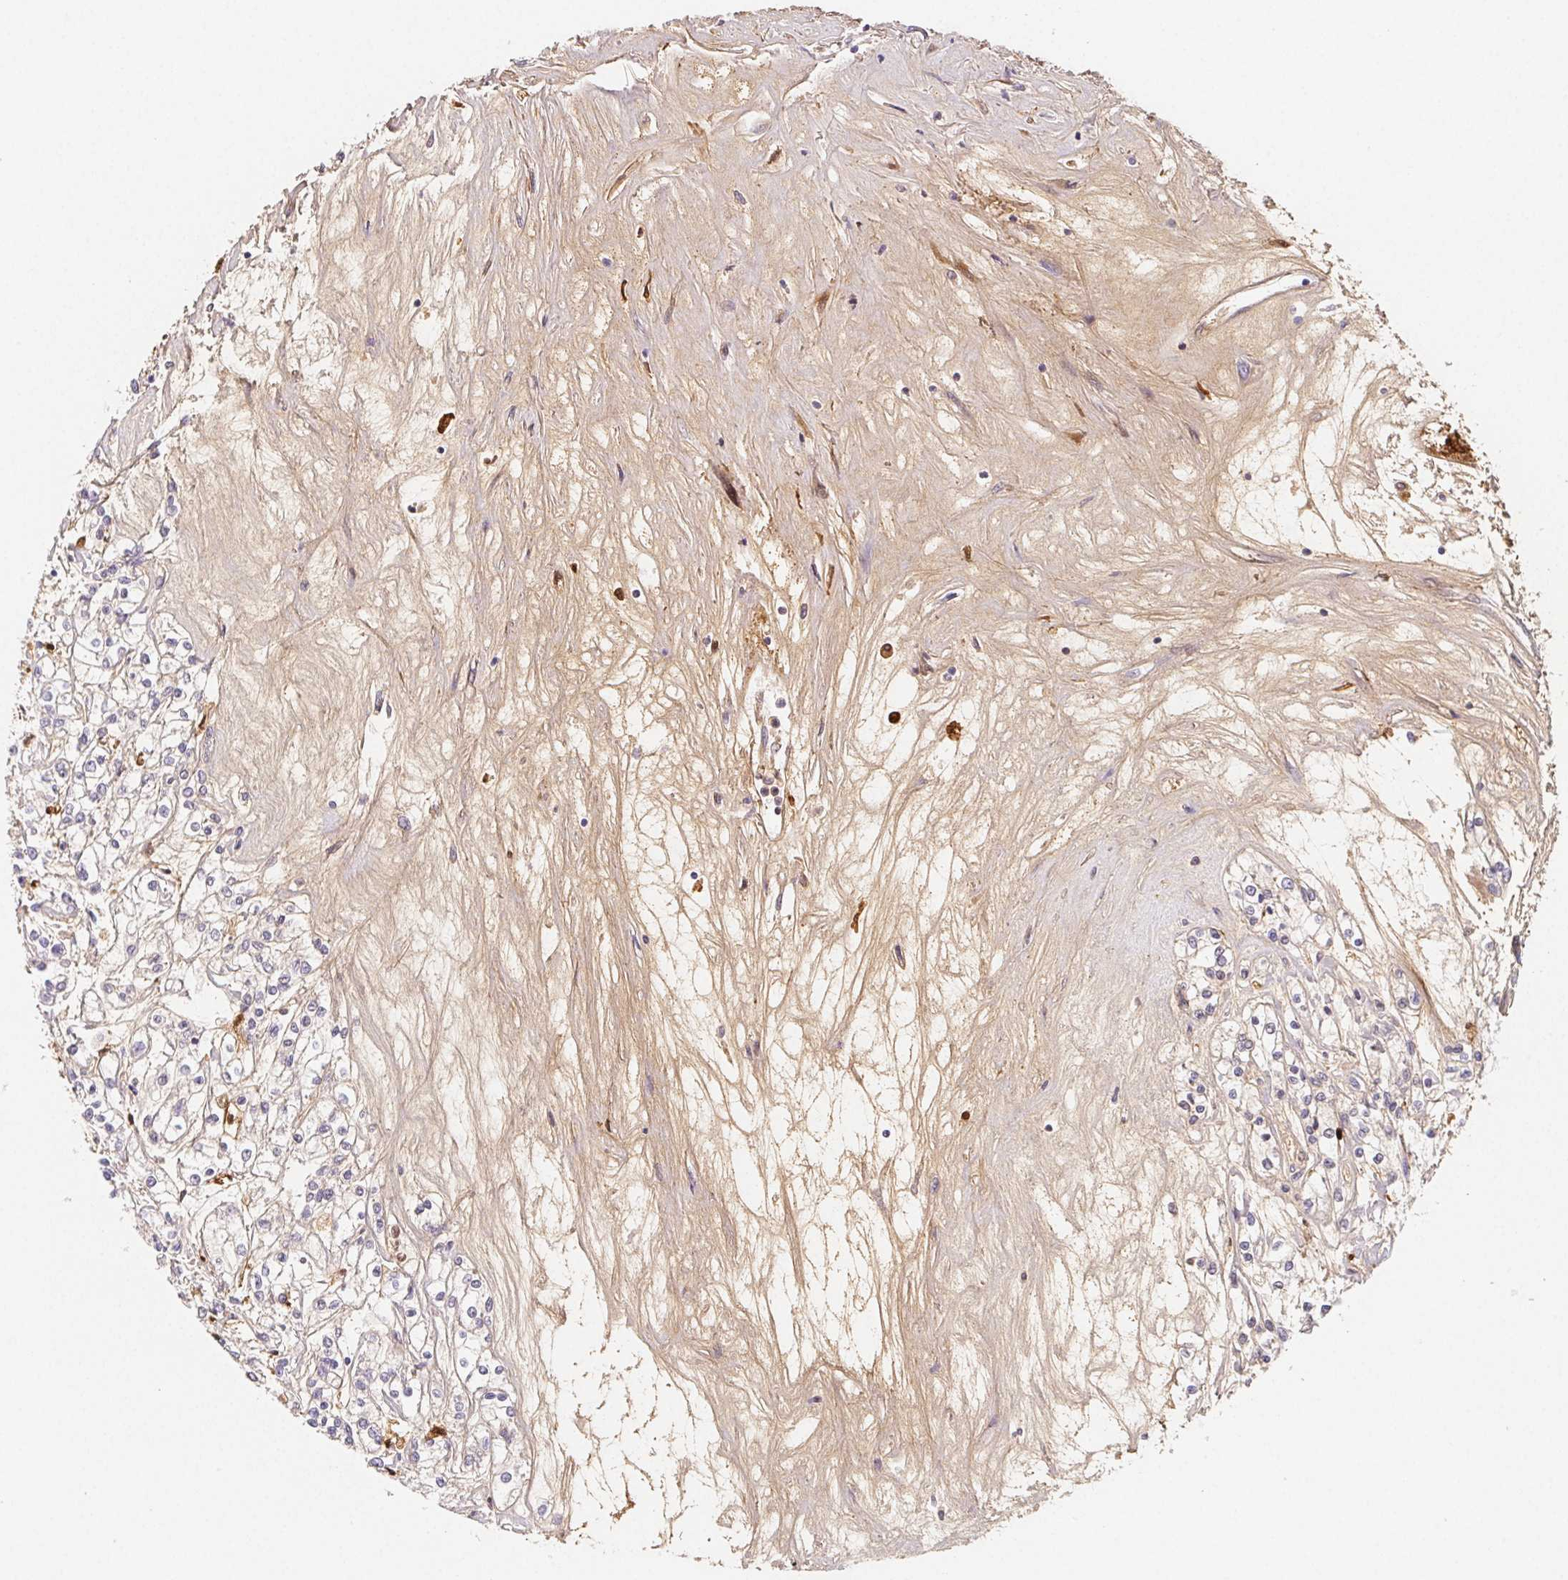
{"staining": {"intensity": "negative", "quantity": "none", "location": "none"}, "tissue": "renal cancer", "cell_type": "Tumor cells", "image_type": "cancer", "snomed": [{"axis": "morphology", "description": "Adenocarcinoma, NOS"}, {"axis": "topography", "description": "Kidney"}], "caption": "A high-resolution micrograph shows immunohistochemistry (IHC) staining of renal cancer (adenocarcinoma), which displays no significant expression in tumor cells. The staining is performed using DAB brown chromogen with nuclei counter-stained in using hematoxylin.", "gene": "ITIH2", "patient": {"sex": "female", "age": 59}}